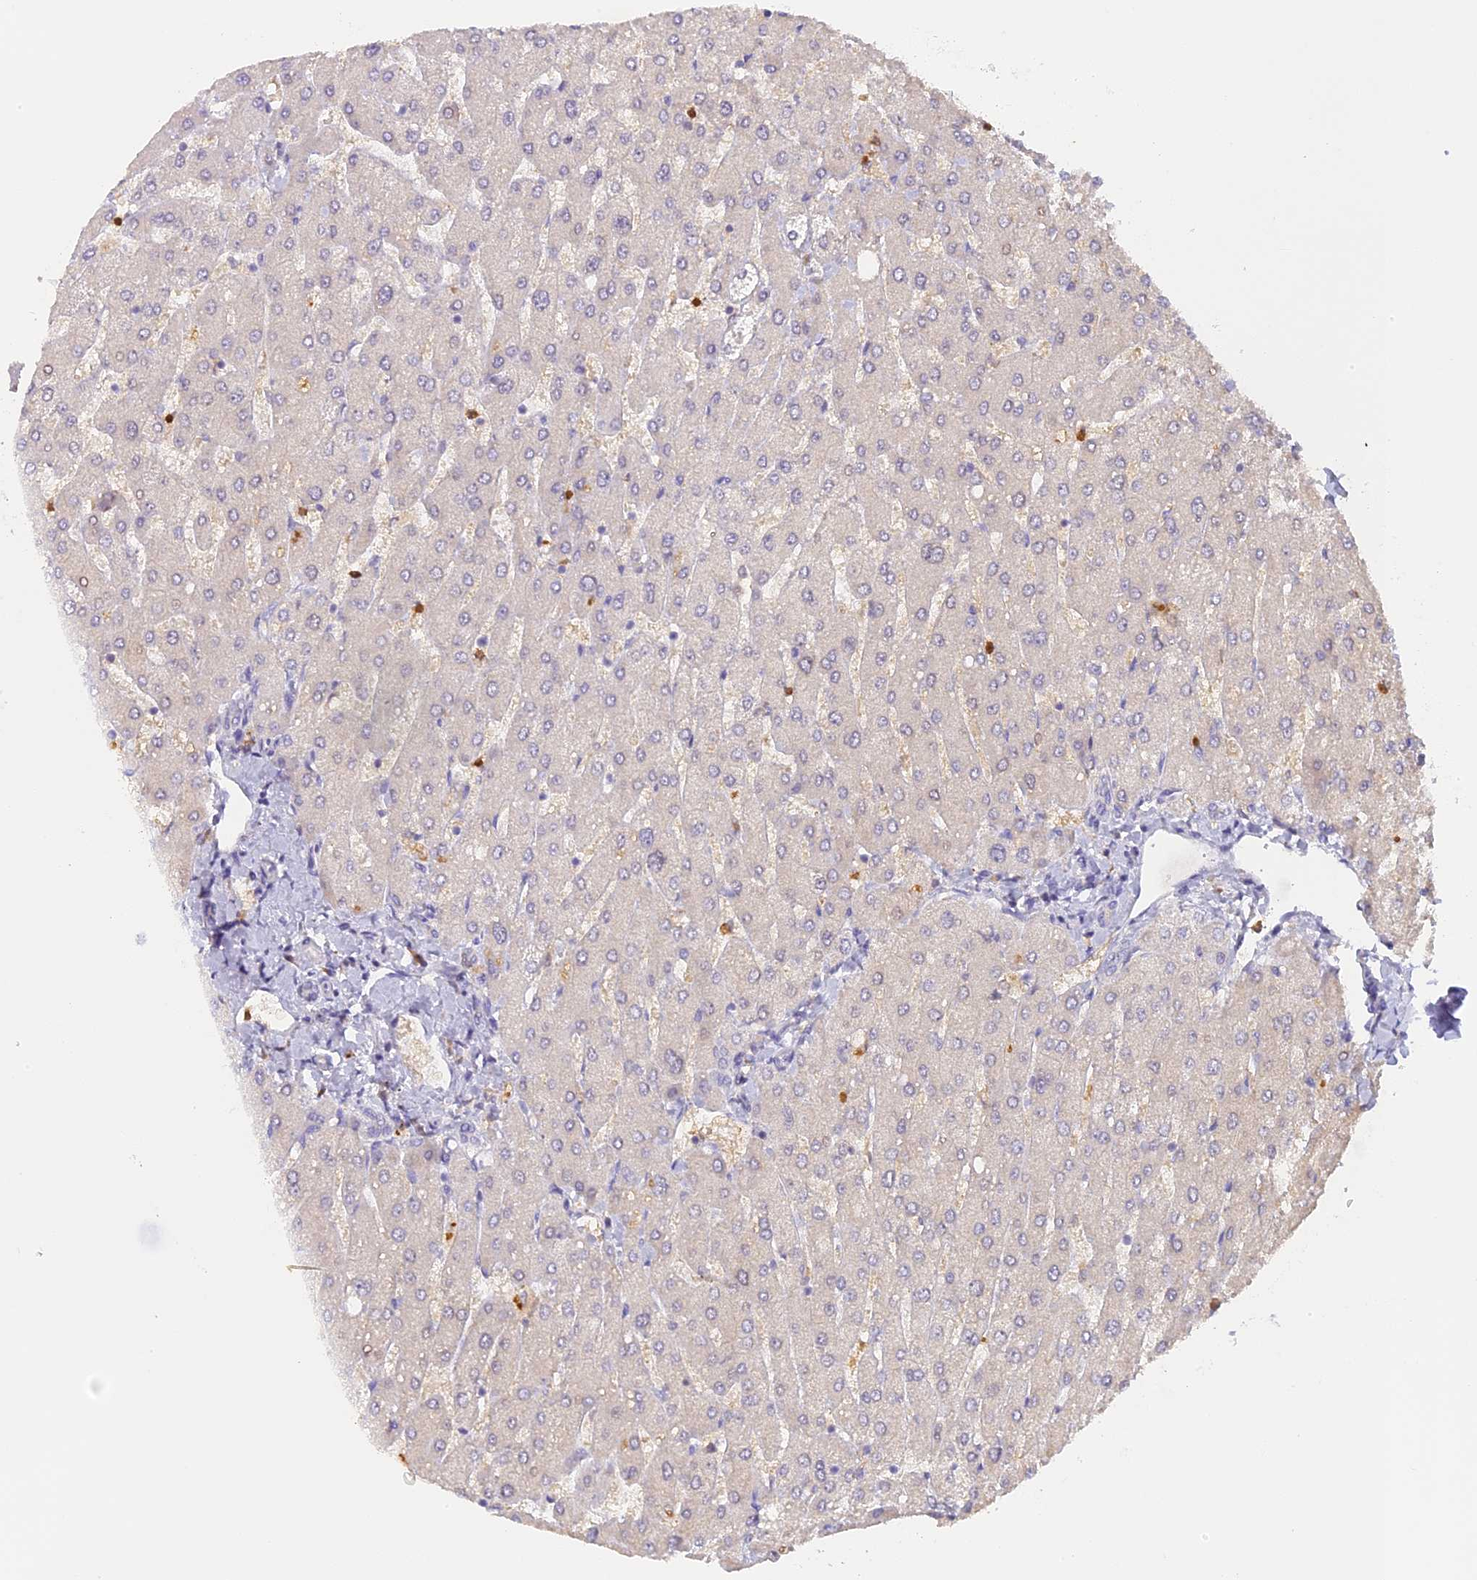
{"staining": {"intensity": "negative", "quantity": "none", "location": "none"}, "tissue": "liver", "cell_type": "Cholangiocytes", "image_type": "normal", "snomed": [{"axis": "morphology", "description": "Normal tissue, NOS"}, {"axis": "topography", "description": "Liver"}], "caption": "Immunohistochemical staining of benign human liver shows no significant staining in cholangiocytes. Nuclei are stained in blue.", "gene": "NCF4", "patient": {"sex": "male", "age": 55}}